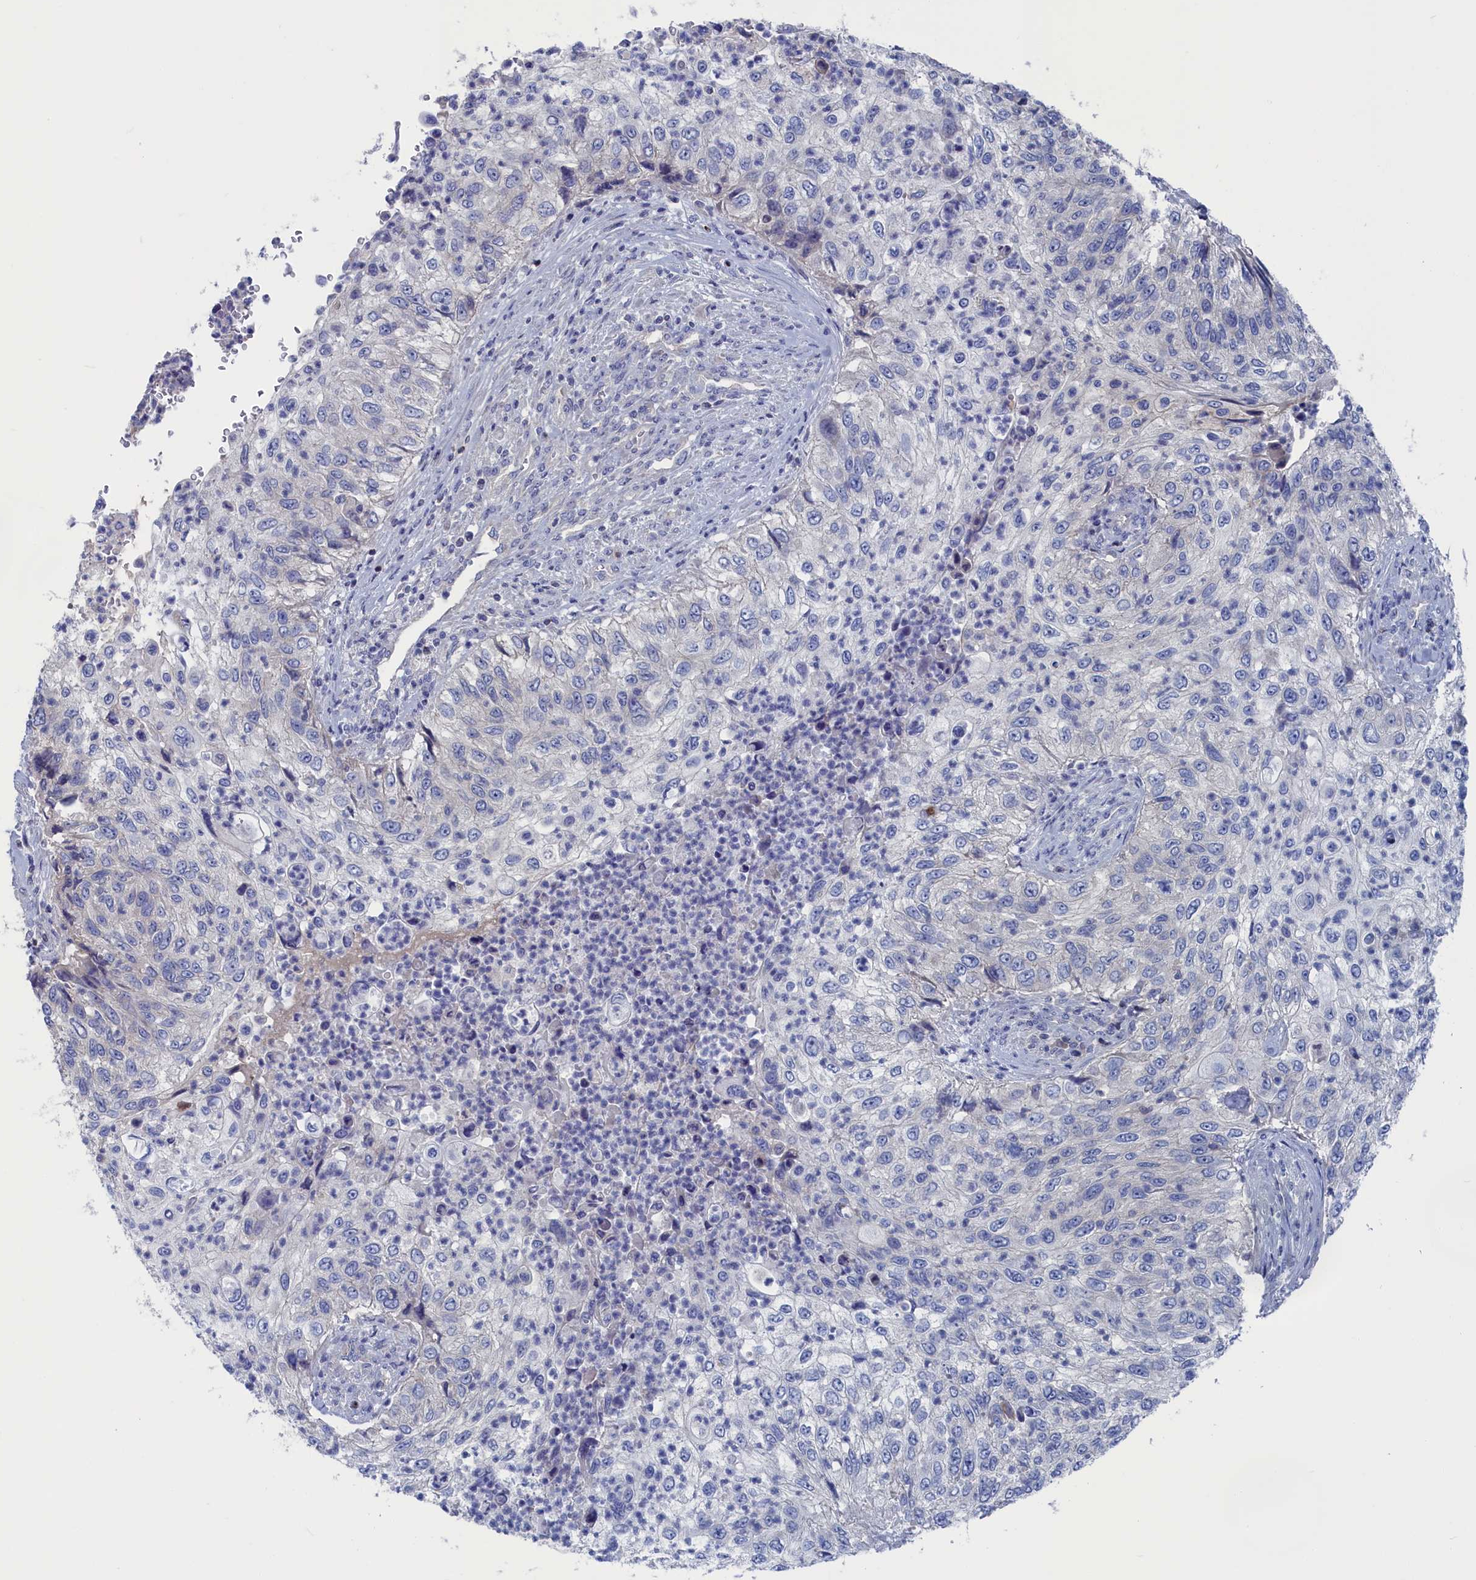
{"staining": {"intensity": "negative", "quantity": "none", "location": "none"}, "tissue": "urothelial cancer", "cell_type": "Tumor cells", "image_type": "cancer", "snomed": [{"axis": "morphology", "description": "Urothelial carcinoma, High grade"}, {"axis": "topography", "description": "Urinary bladder"}], "caption": "DAB (3,3'-diaminobenzidine) immunohistochemical staining of human high-grade urothelial carcinoma reveals no significant staining in tumor cells.", "gene": "CEND1", "patient": {"sex": "female", "age": 60}}